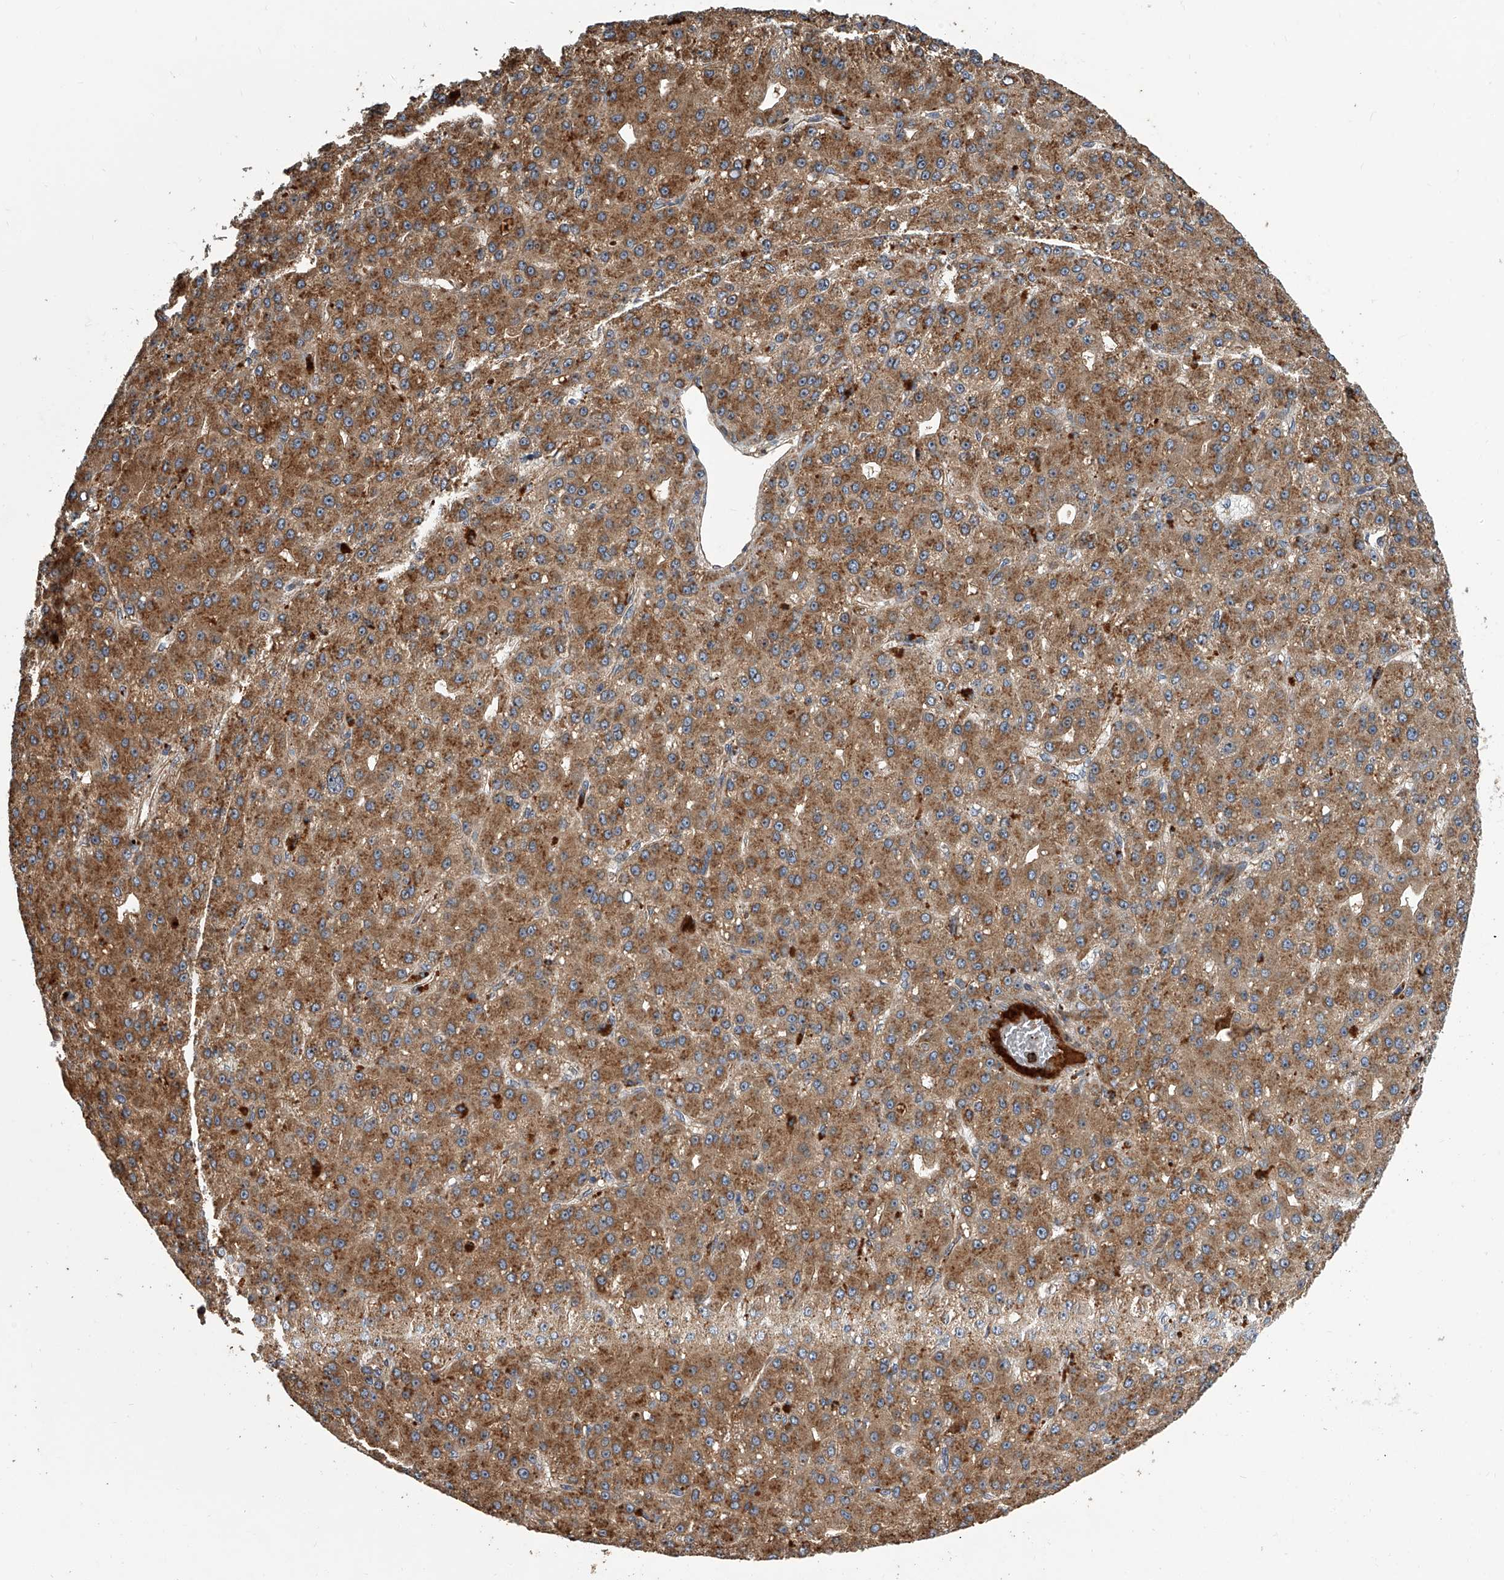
{"staining": {"intensity": "moderate", "quantity": ">75%", "location": "cytoplasmic/membranous"}, "tissue": "liver cancer", "cell_type": "Tumor cells", "image_type": "cancer", "snomed": [{"axis": "morphology", "description": "Carcinoma, Hepatocellular, NOS"}, {"axis": "topography", "description": "Liver"}], "caption": "This micrograph demonstrates liver cancer stained with IHC to label a protein in brown. The cytoplasmic/membranous of tumor cells show moderate positivity for the protein. Nuclei are counter-stained blue.", "gene": "USP47", "patient": {"sex": "male", "age": 67}}